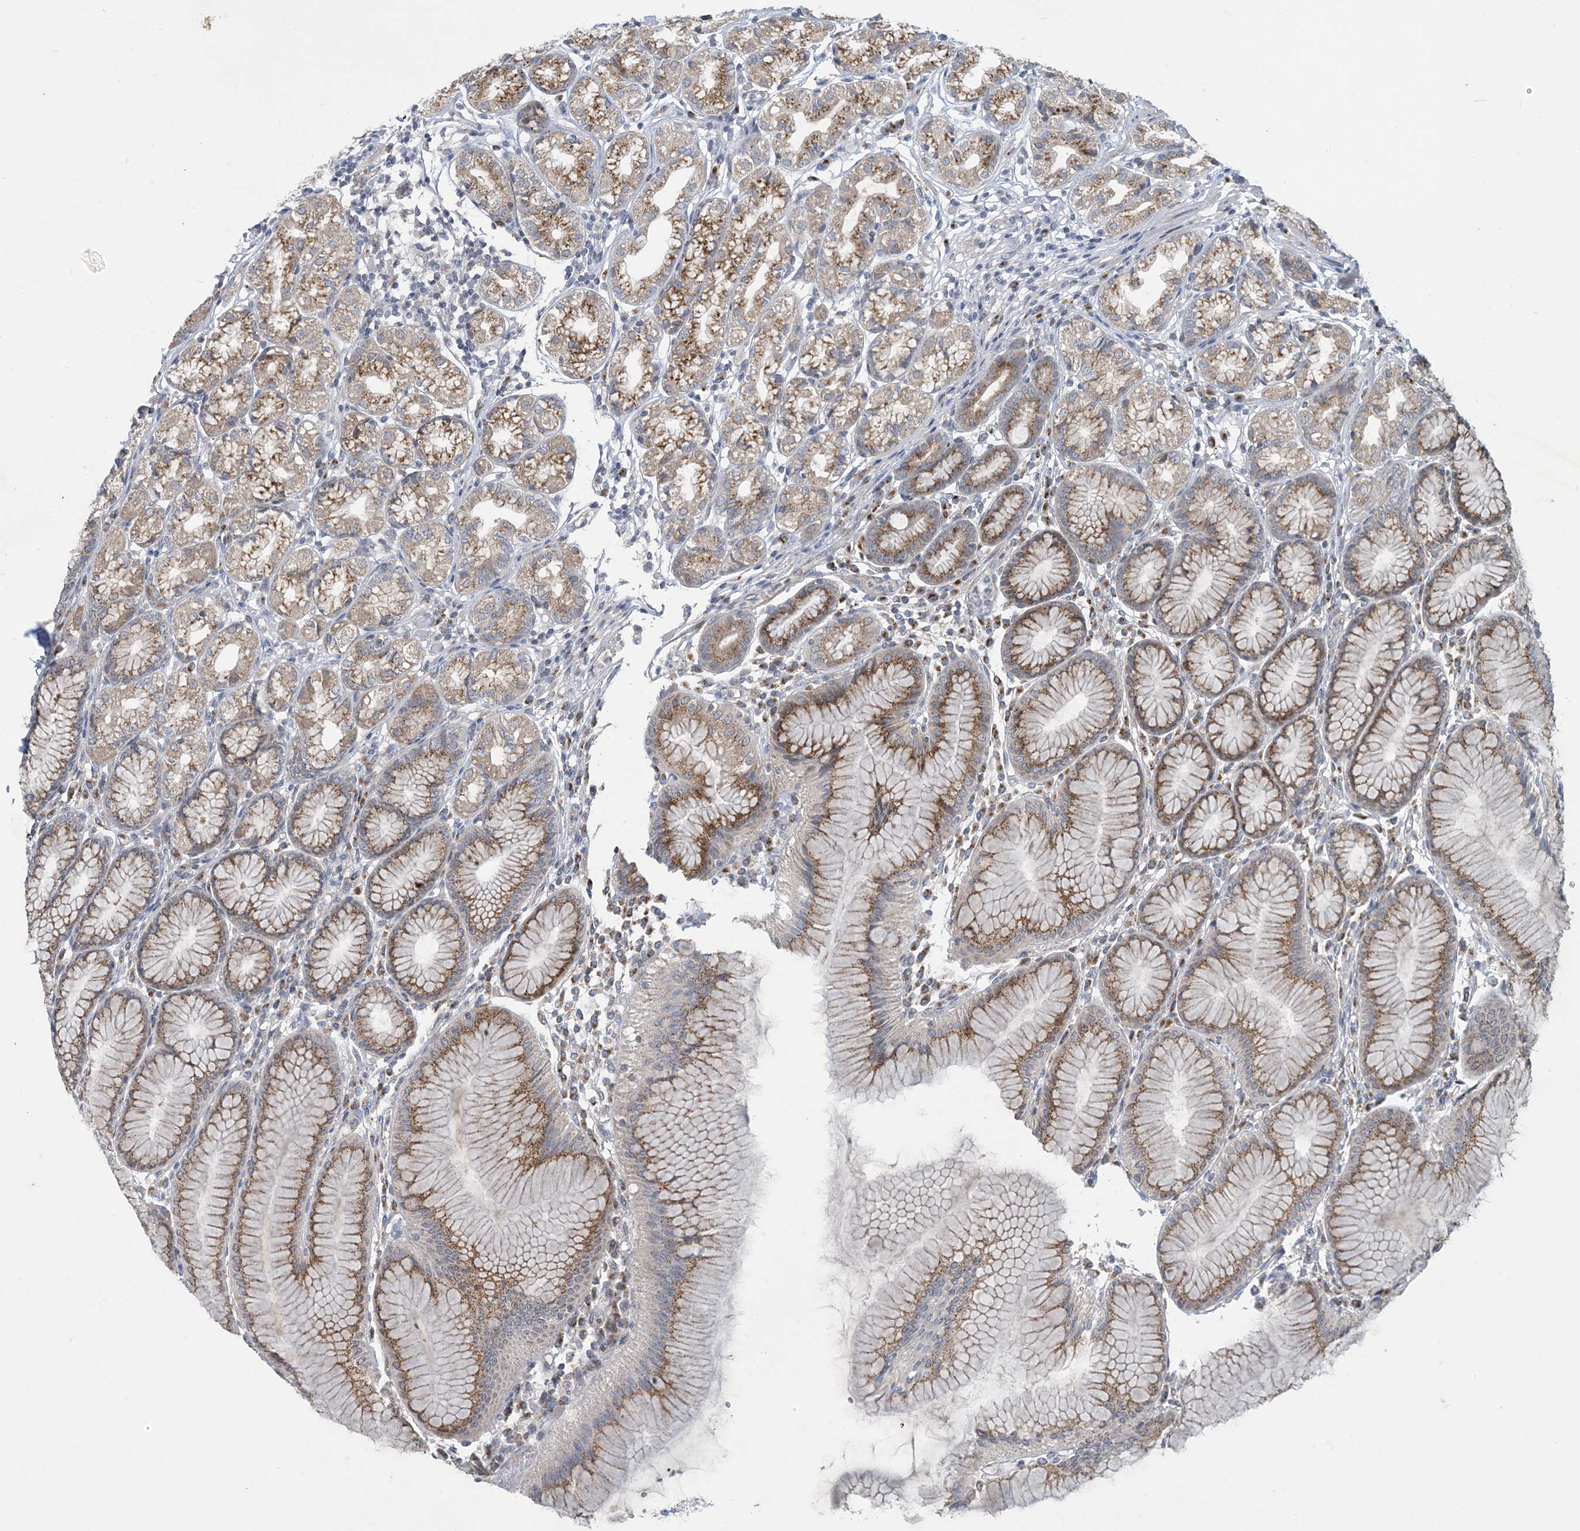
{"staining": {"intensity": "moderate", "quantity": ">75%", "location": "cytoplasmic/membranous"}, "tissue": "stomach", "cell_type": "Glandular cells", "image_type": "normal", "snomed": [{"axis": "morphology", "description": "Normal tissue, NOS"}, {"axis": "topography", "description": "Stomach"}], "caption": "DAB (3,3'-diaminobenzidine) immunohistochemical staining of benign human stomach displays moderate cytoplasmic/membranous protein staining in about >75% of glandular cells.", "gene": "CCDC14", "patient": {"sex": "female", "age": 57}}